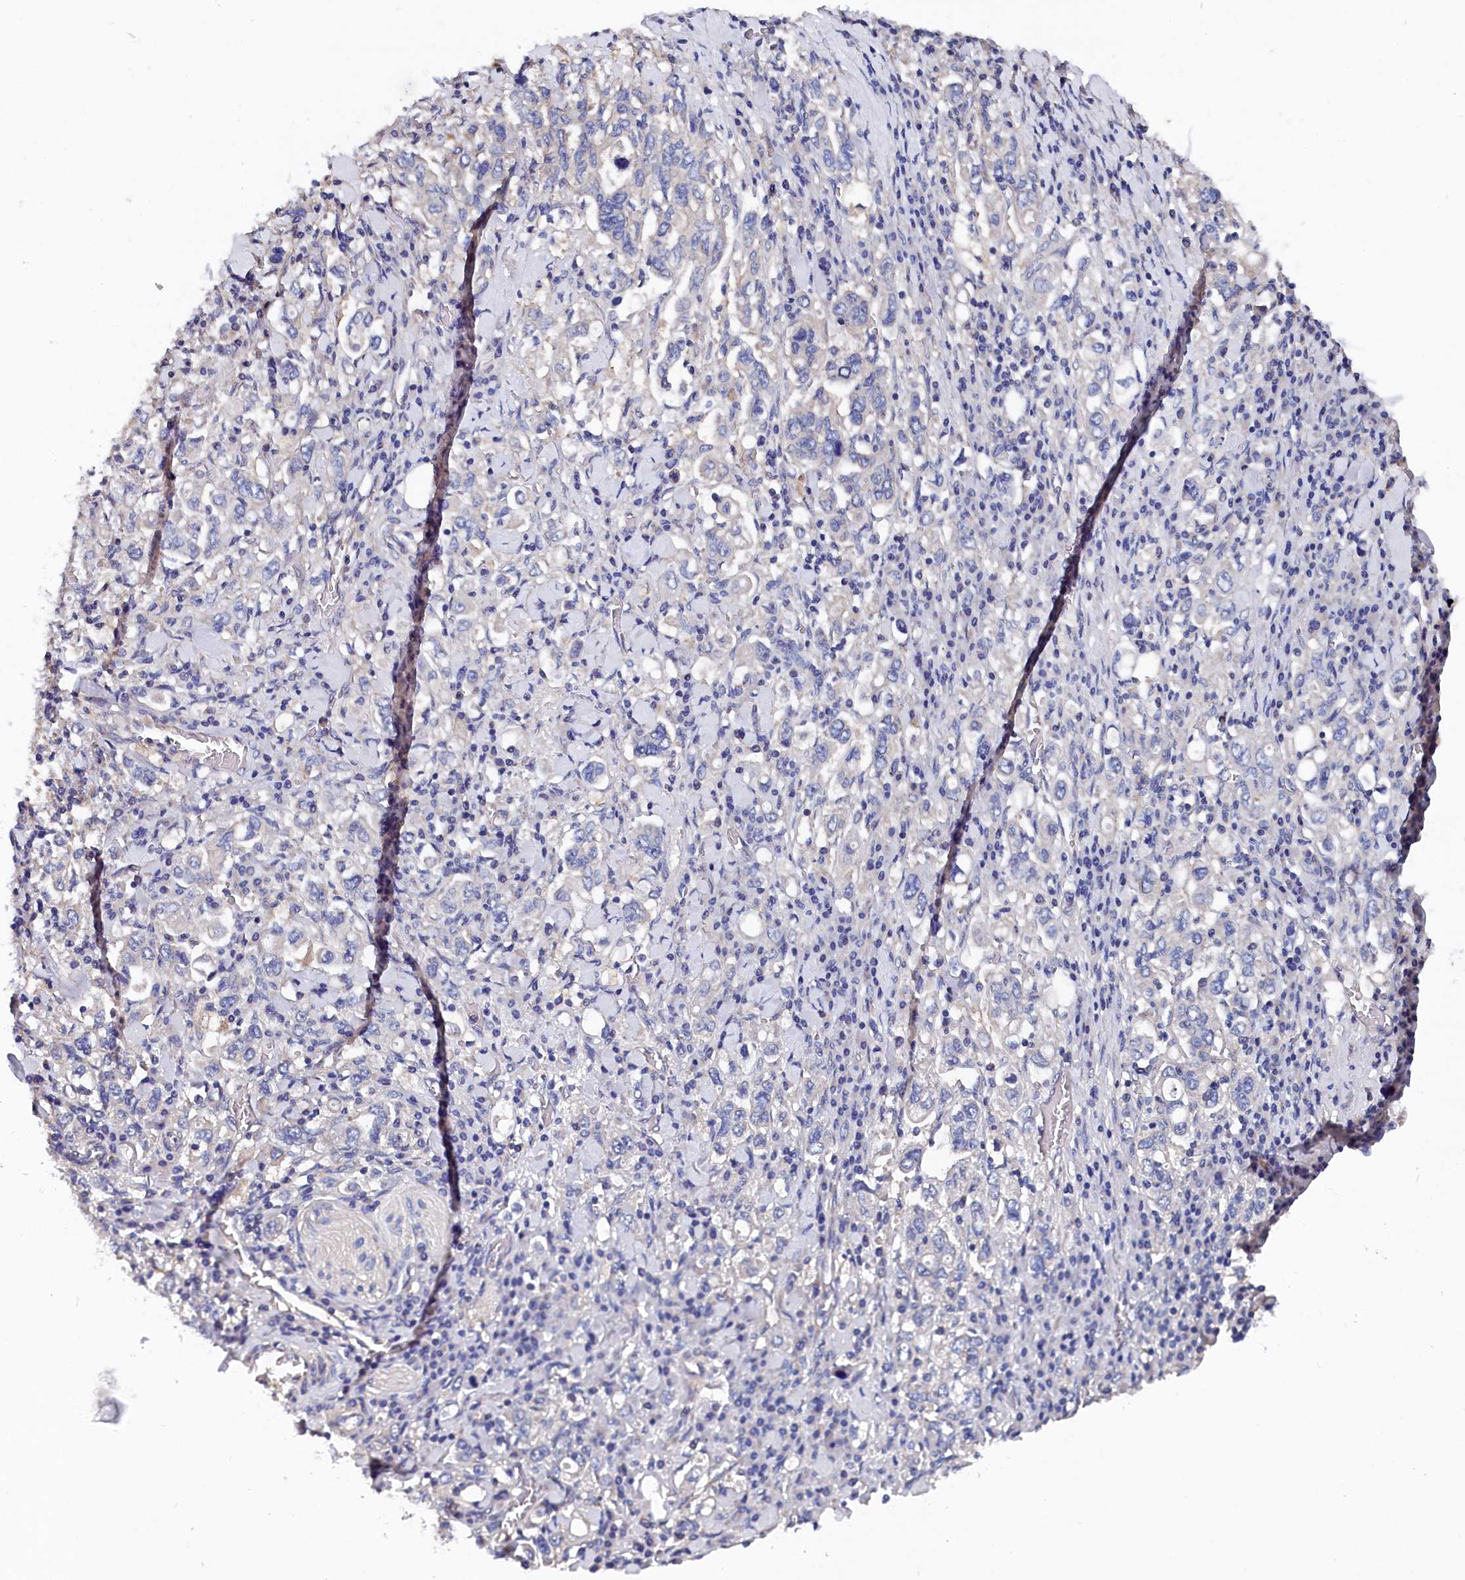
{"staining": {"intensity": "negative", "quantity": "none", "location": "none"}, "tissue": "stomach cancer", "cell_type": "Tumor cells", "image_type": "cancer", "snomed": [{"axis": "morphology", "description": "Adenocarcinoma, NOS"}, {"axis": "topography", "description": "Stomach, upper"}], "caption": "Immunohistochemical staining of stomach adenocarcinoma demonstrates no significant positivity in tumor cells.", "gene": "BHMT", "patient": {"sex": "male", "age": 62}}